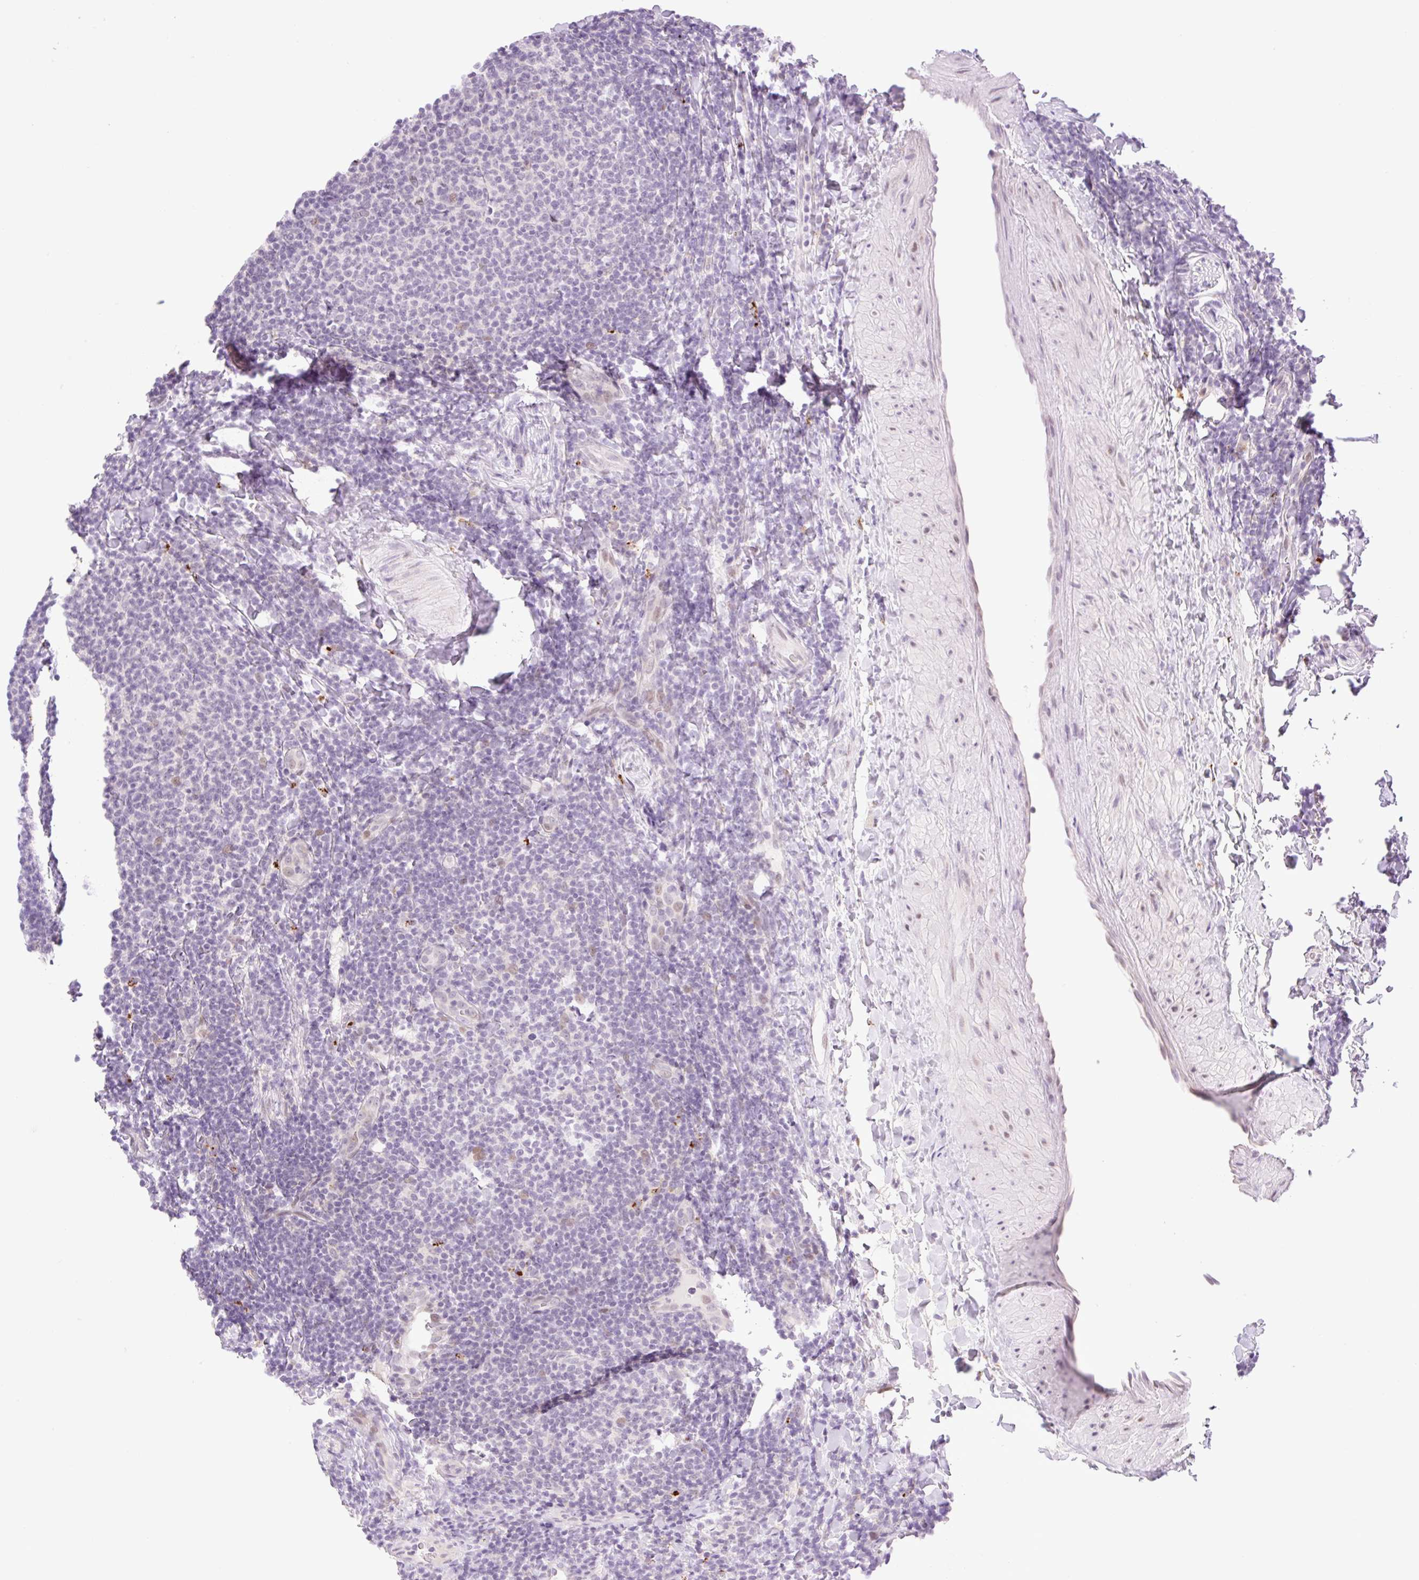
{"staining": {"intensity": "negative", "quantity": "none", "location": "none"}, "tissue": "lymphoma", "cell_type": "Tumor cells", "image_type": "cancer", "snomed": [{"axis": "morphology", "description": "Malignant lymphoma, non-Hodgkin's type, Low grade"}, {"axis": "topography", "description": "Lymph node"}], "caption": "The micrograph shows no significant positivity in tumor cells of low-grade malignant lymphoma, non-Hodgkin's type.", "gene": "SPRYD4", "patient": {"sex": "male", "age": 66}}